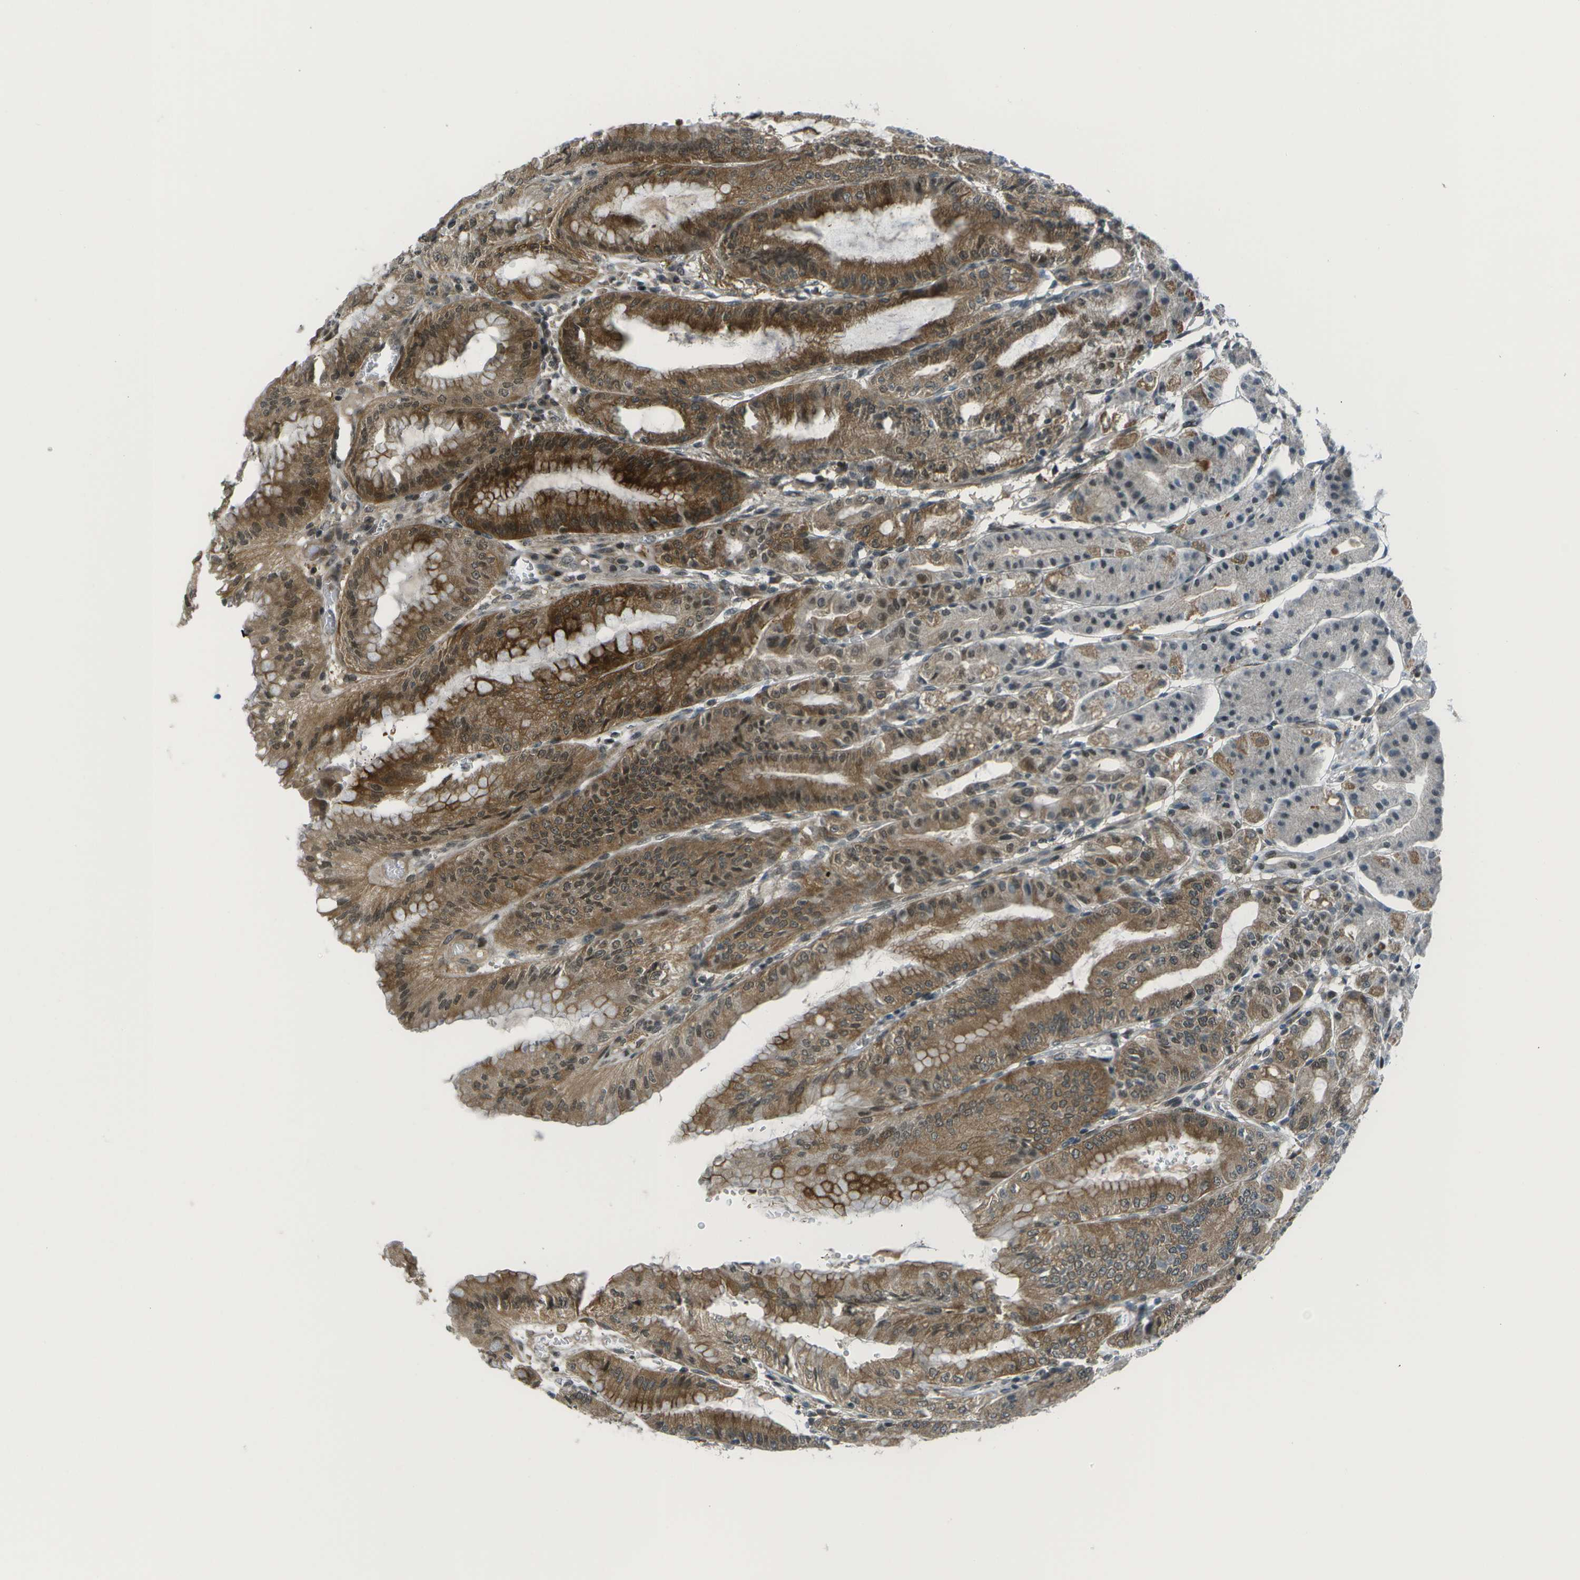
{"staining": {"intensity": "strong", "quantity": ">75%", "location": "cytoplasmic/membranous,nuclear"}, "tissue": "stomach", "cell_type": "Glandular cells", "image_type": "normal", "snomed": [{"axis": "morphology", "description": "Normal tissue, NOS"}, {"axis": "topography", "description": "Stomach, lower"}], "caption": "Benign stomach was stained to show a protein in brown. There is high levels of strong cytoplasmic/membranous,nuclear positivity in about >75% of glandular cells. Ihc stains the protein in brown and the nuclei are stained blue.", "gene": "TMEM19", "patient": {"sex": "male", "age": 71}}